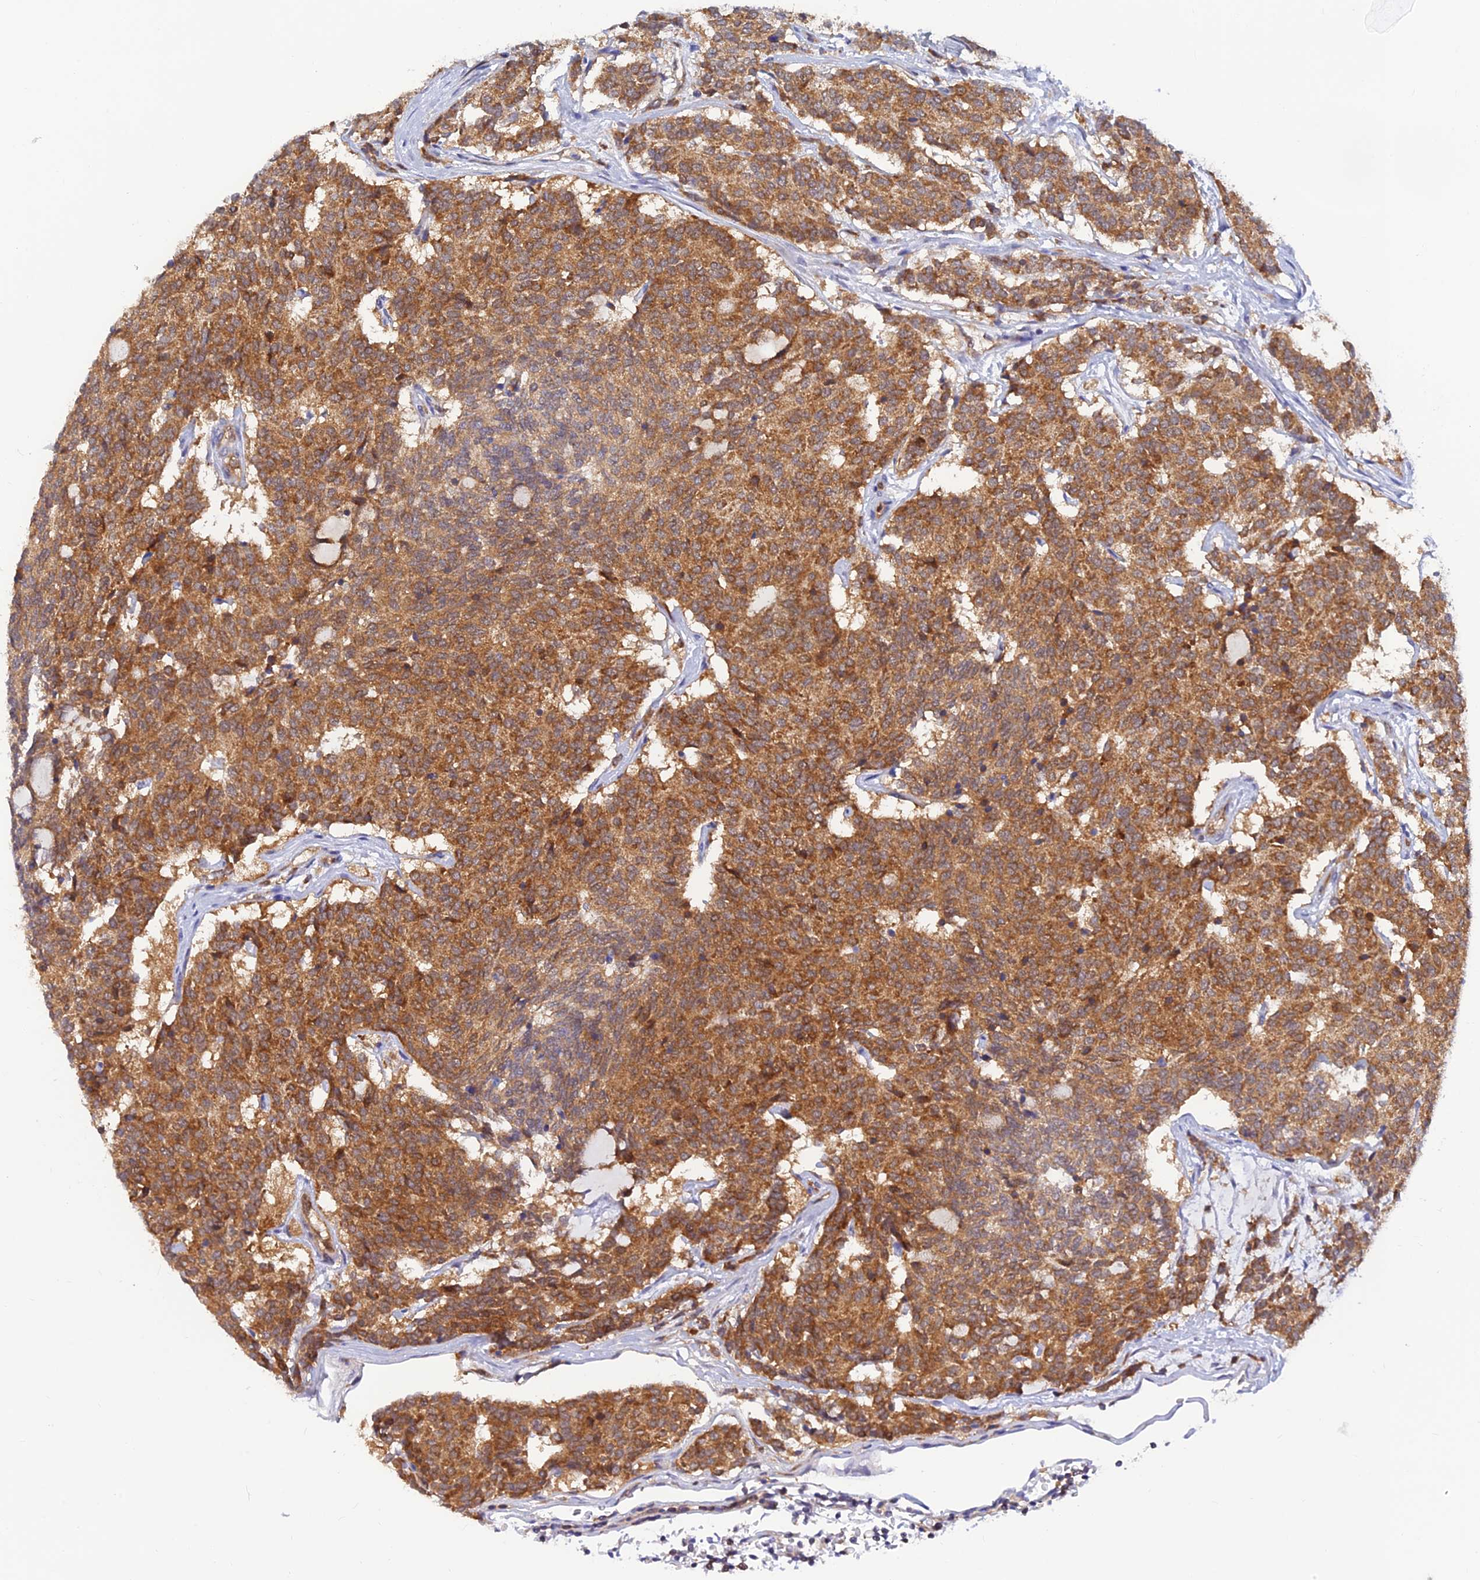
{"staining": {"intensity": "moderate", "quantity": ">75%", "location": "cytoplasmic/membranous"}, "tissue": "carcinoid", "cell_type": "Tumor cells", "image_type": "cancer", "snomed": [{"axis": "morphology", "description": "Carcinoid, malignant, NOS"}, {"axis": "topography", "description": "Pancreas"}], "caption": "Moderate cytoplasmic/membranous positivity is present in about >75% of tumor cells in carcinoid.", "gene": "LYSMD2", "patient": {"sex": "female", "age": 54}}